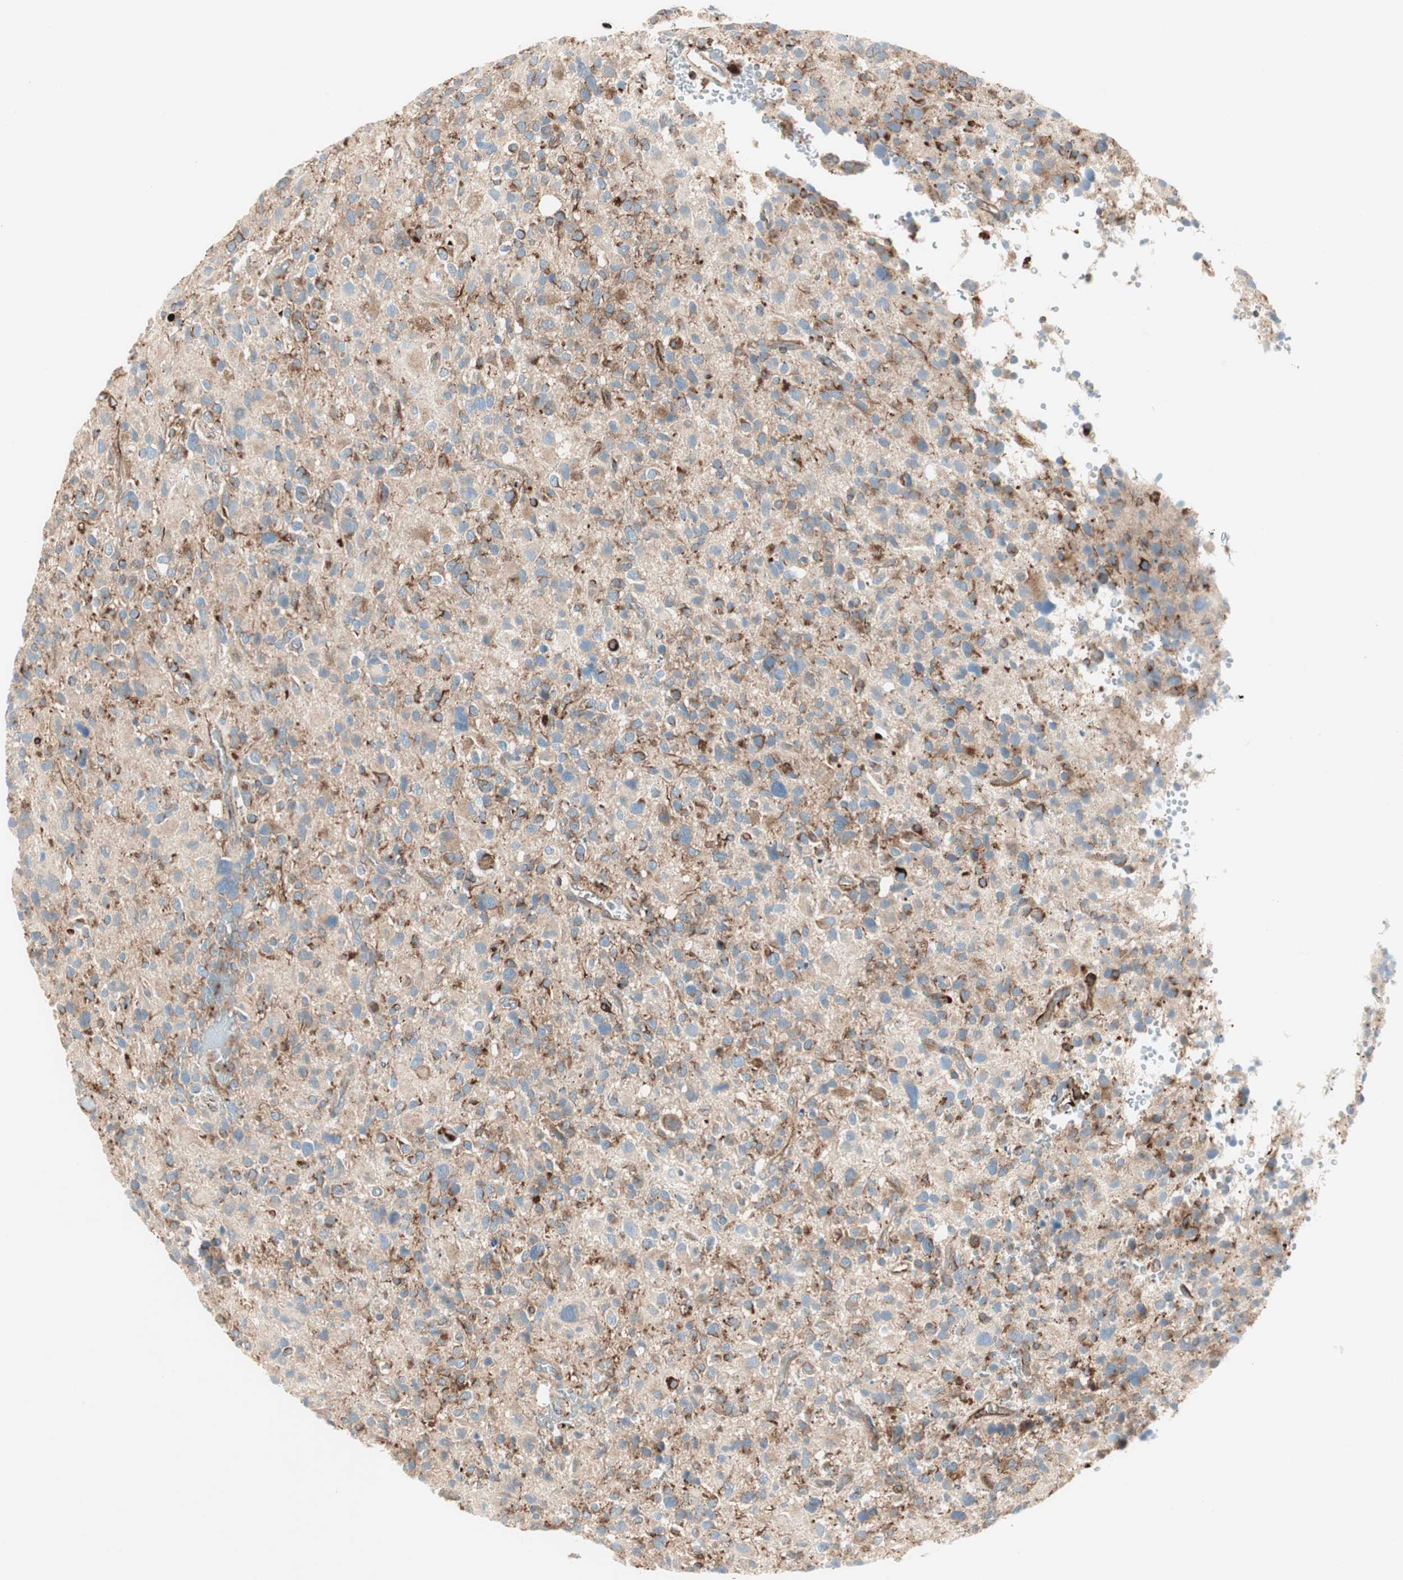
{"staining": {"intensity": "moderate", "quantity": "<25%", "location": "cytoplasmic/membranous"}, "tissue": "glioma", "cell_type": "Tumor cells", "image_type": "cancer", "snomed": [{"axis": "morphology", "description": "Glioma, malignant, High grade"}, {"axis": "topography", "description": "Brain"}], "caption": "Malignant glioma (high-grade) stained with a brown dye reveals moderate cytoplasmic/membranous positive staining in approximately <25% of tumor cells.", "gene": "ATP6V1G1", "patient": {"sex": "male", "age": 48}}